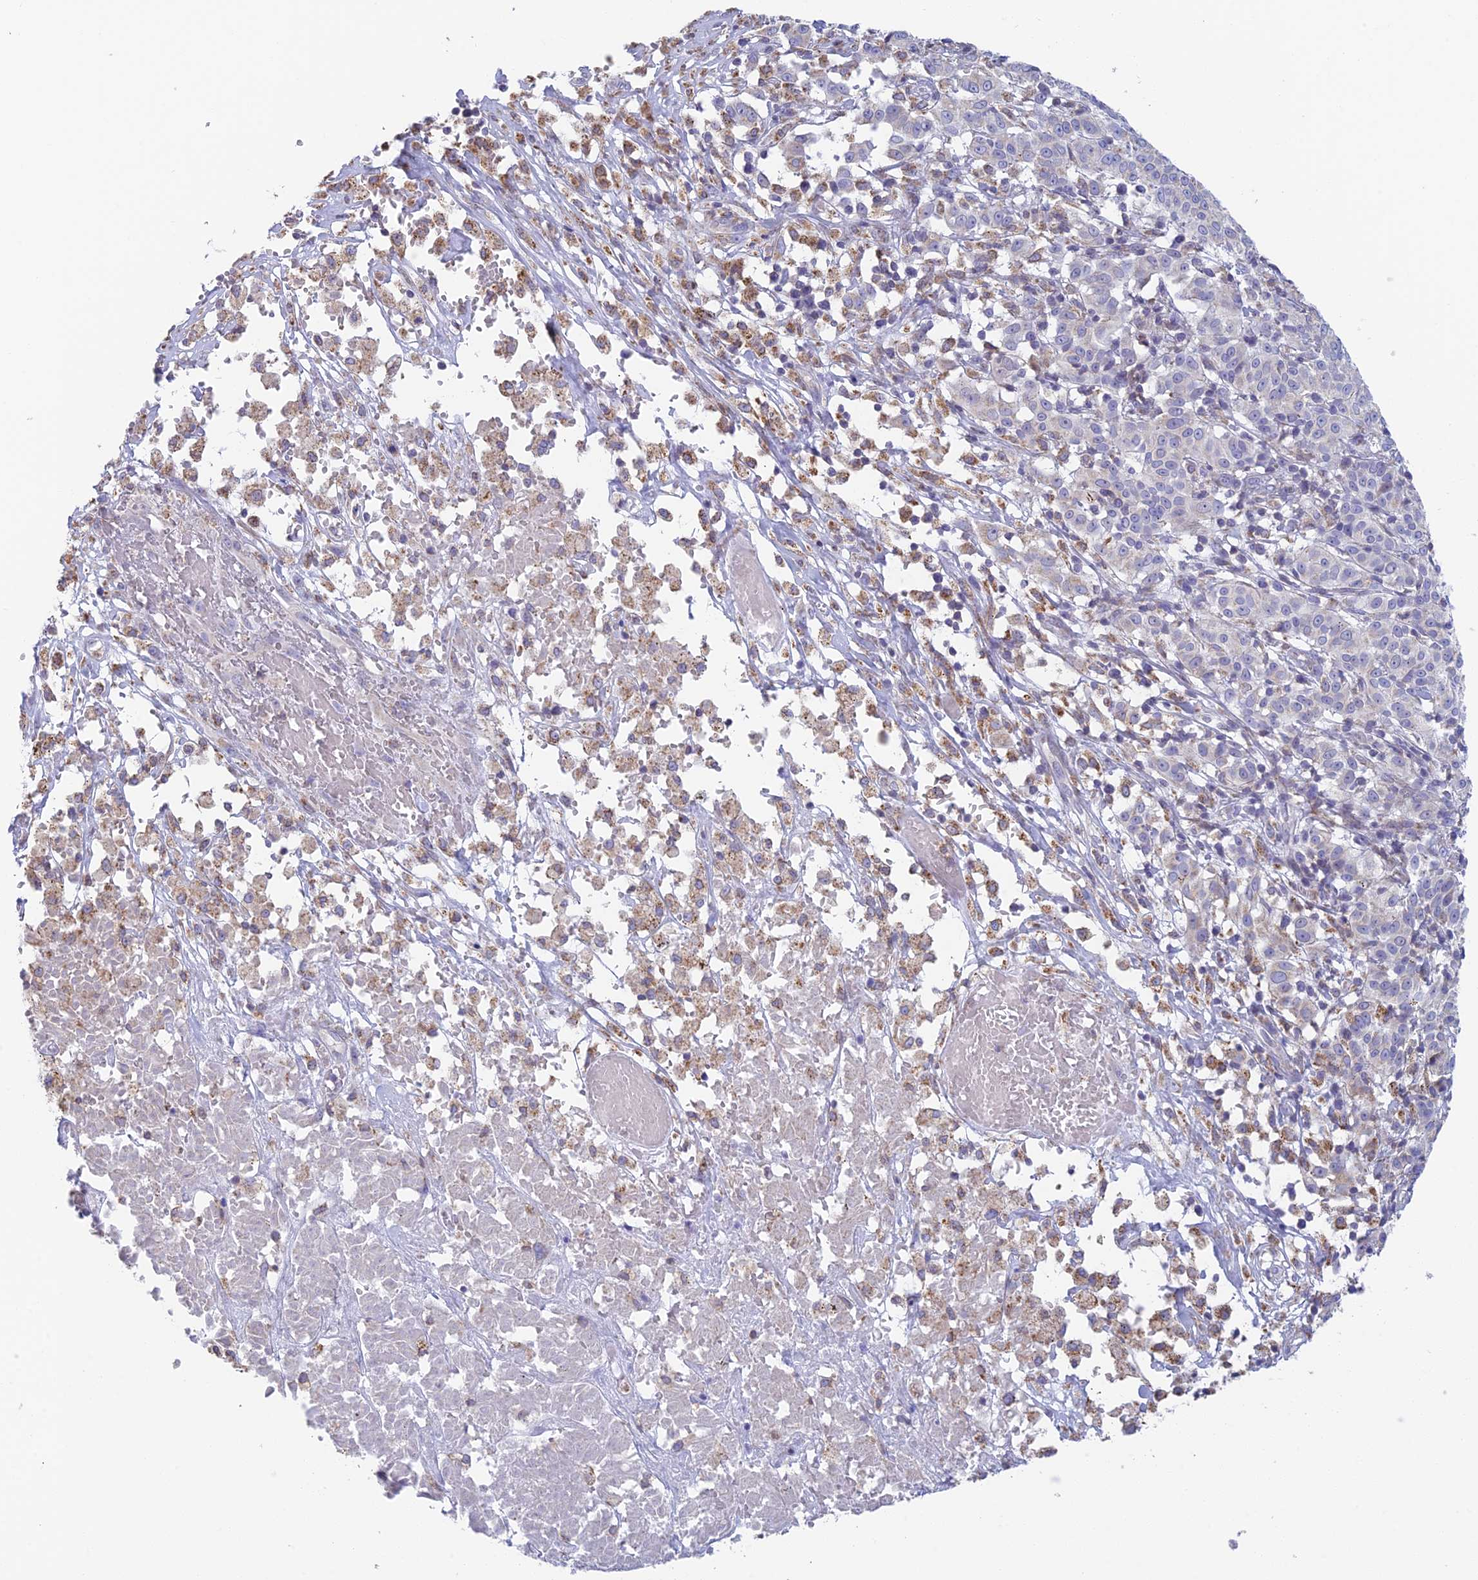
{"staining": {"intensity": "negative", "quantity": "none", "location": "none"}, "tissue": "melanoma", "cell_type": "Tumor cells", "image_type": "cancer", "snomed": [{"axis": "morphology", "description": "Malignant melanoma, NOS"}, {"axis": "topography", "description": "Skin"}], "caption": "Immunohistochemistry (IHC) of malignant melanoma displays no expression in tumor cells. (Stains: DAB (3,3'-diaminobenzidine) immunohistochemistry (IHC) with hematoxylin counter stain, Microscopy: brightfield microscopy at high magnification).", "gene": "REXO5", "patient": {"sex": "female", "age": 72}}